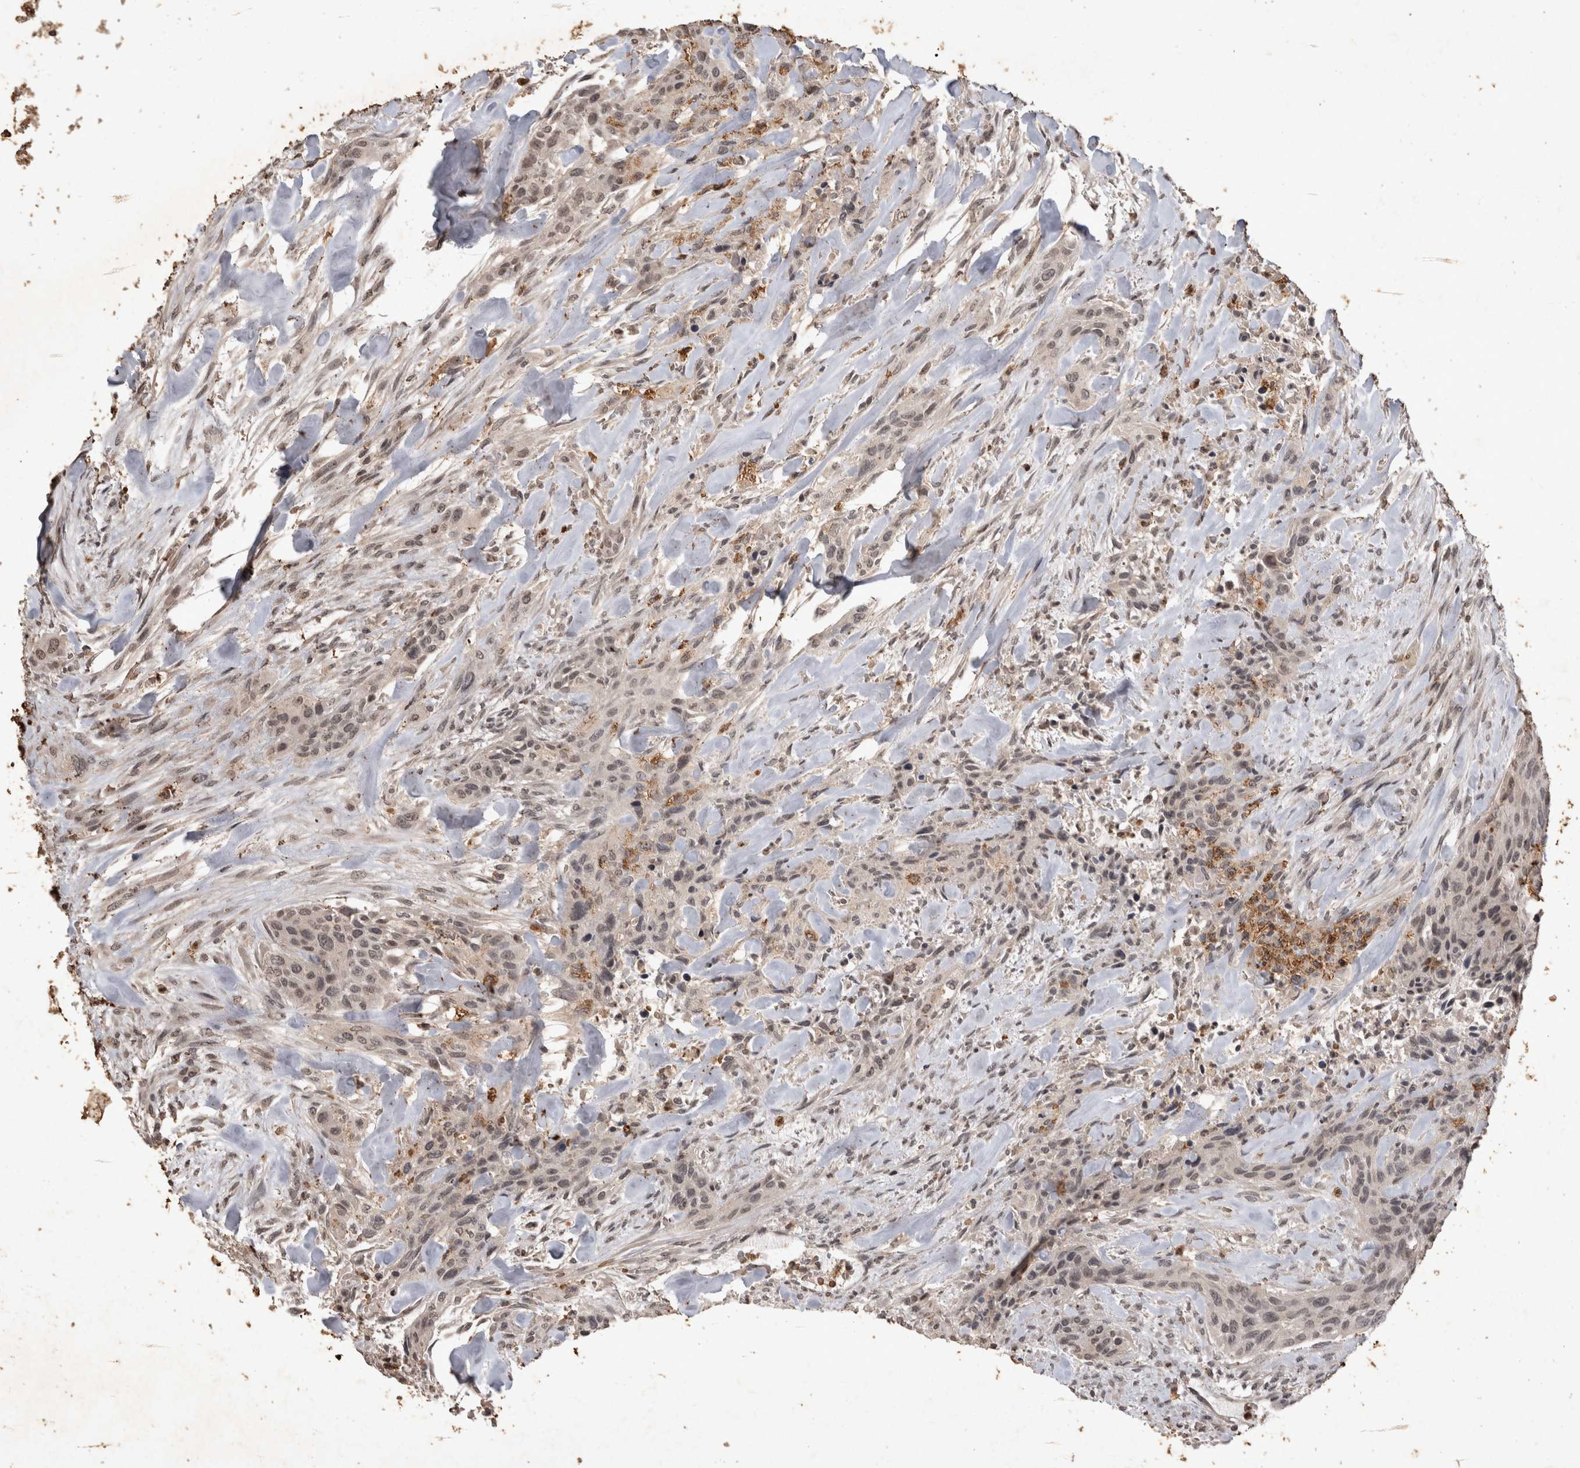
{"staining": {"intensity": "weak", "quantity": "25%-75%", "location": "nuclear"}, "tissue": "urothelial cancer", "cell_type": "Tumor cells", "image_type": "cancer", "snomed": [{"axis": "morphology", "description": "Urothelial carcinoma, High grade"}, {"axis": "topography", "description": "Urinary bladder"}], "caption": "An immunohistochemistry (IHC) histopathology image of tumor tissue is shown. Protein staining in brown shows weak nuclear positivity in urothelial cancer within tumor cells. (DAB (3,3'-diaminobenzidine) IHC with brightfield microscopy, high magnification).", "gene": "HRK", "patient": {"sex": "male", "age": 35}}